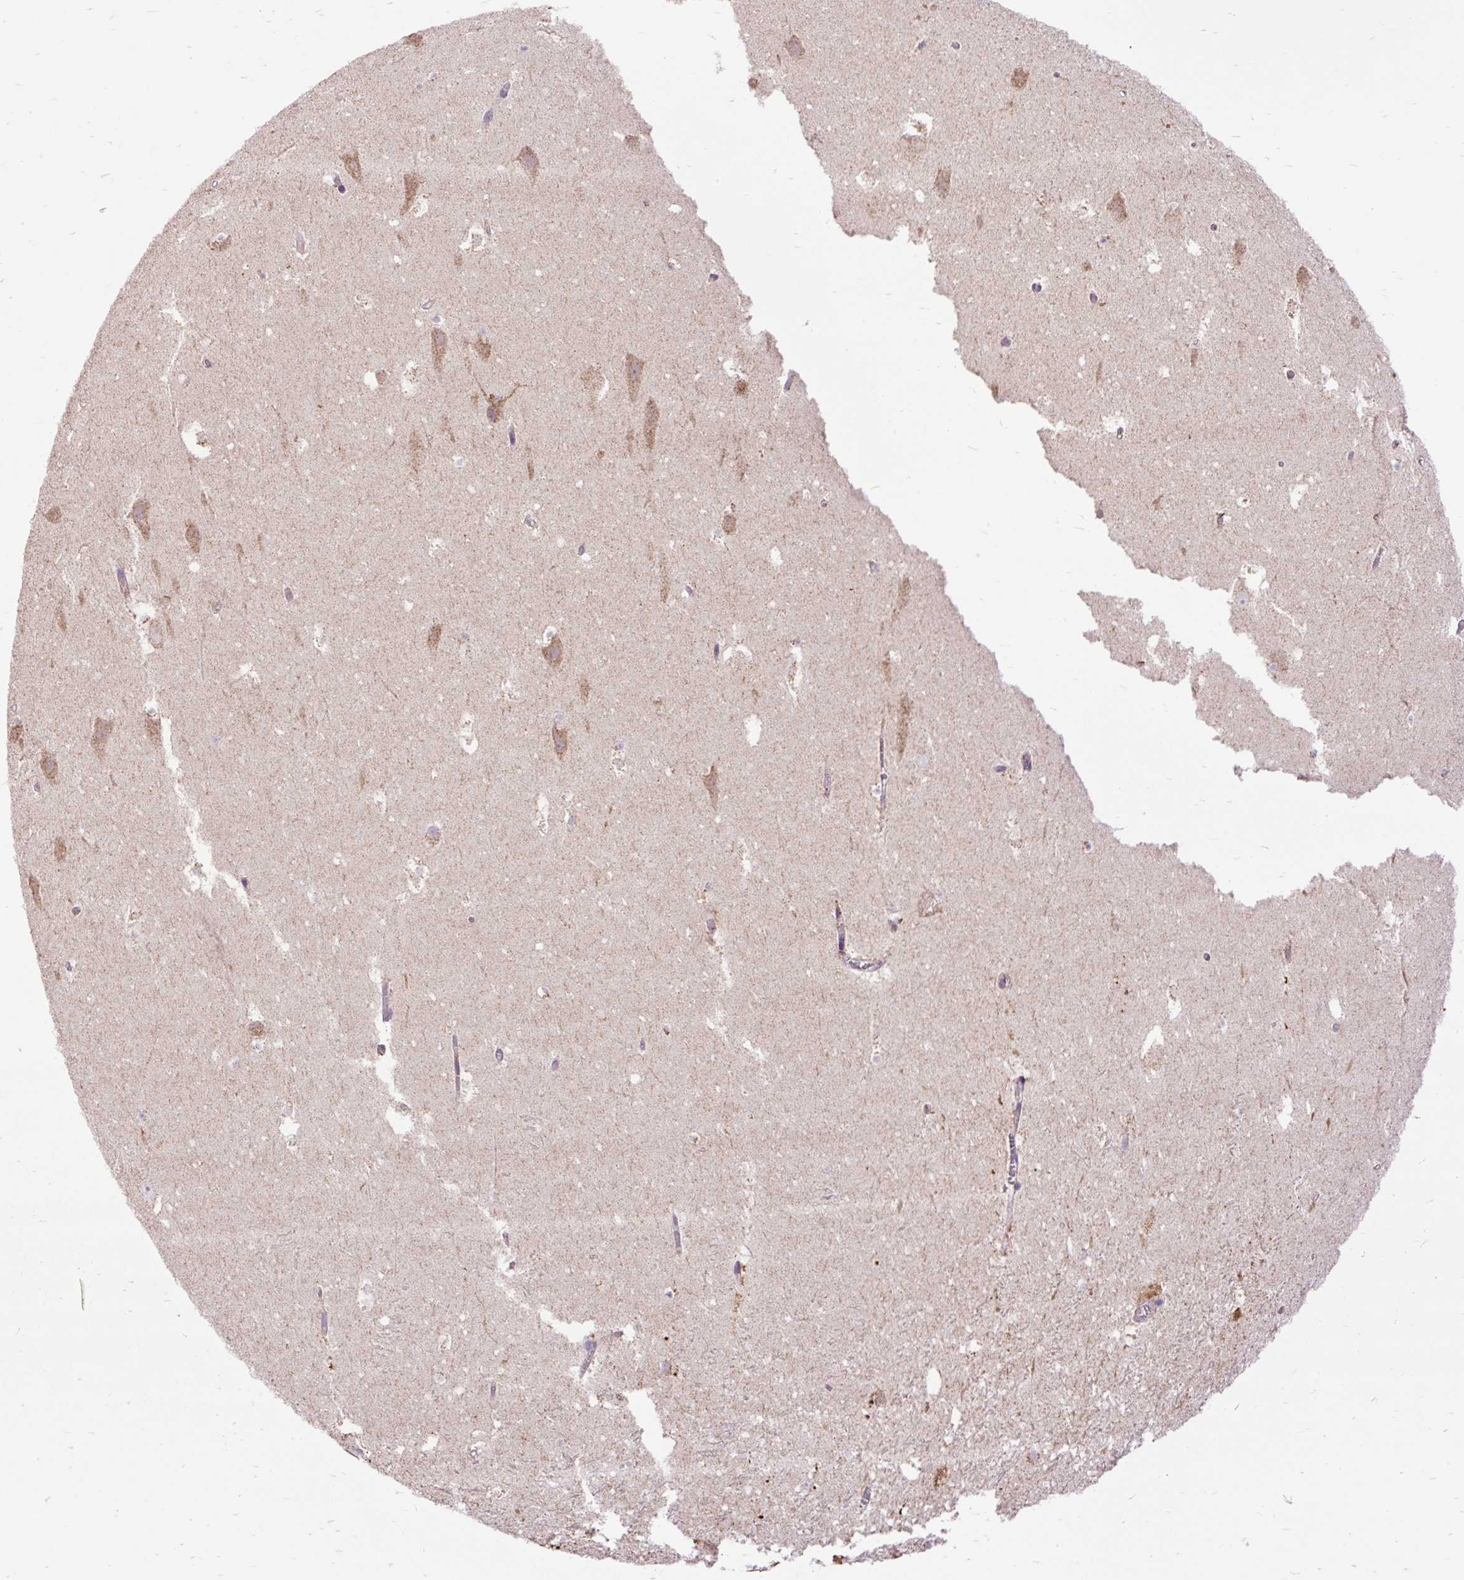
{"staining": {"intensity": "moderate", "quantity": "<25%", "location": "cytoplasmic/membranous"}, "tissue": "hippocampus", "cell_type": "Glial cells", "image_type": "normal", "snomed": [{"axis": "morphology", "description": "Normal tissue, NOS"}, {"axis": "topography", "description": "Hippocampus"}], "caption": "Brown immunohistochemical staining in unremarkable hippocampus reveals moderate cytoplasmic/membranous staining in about <25% of glial cells.", "gene": "TOMM40", "patient": {"sex": "female", "age": 42}}